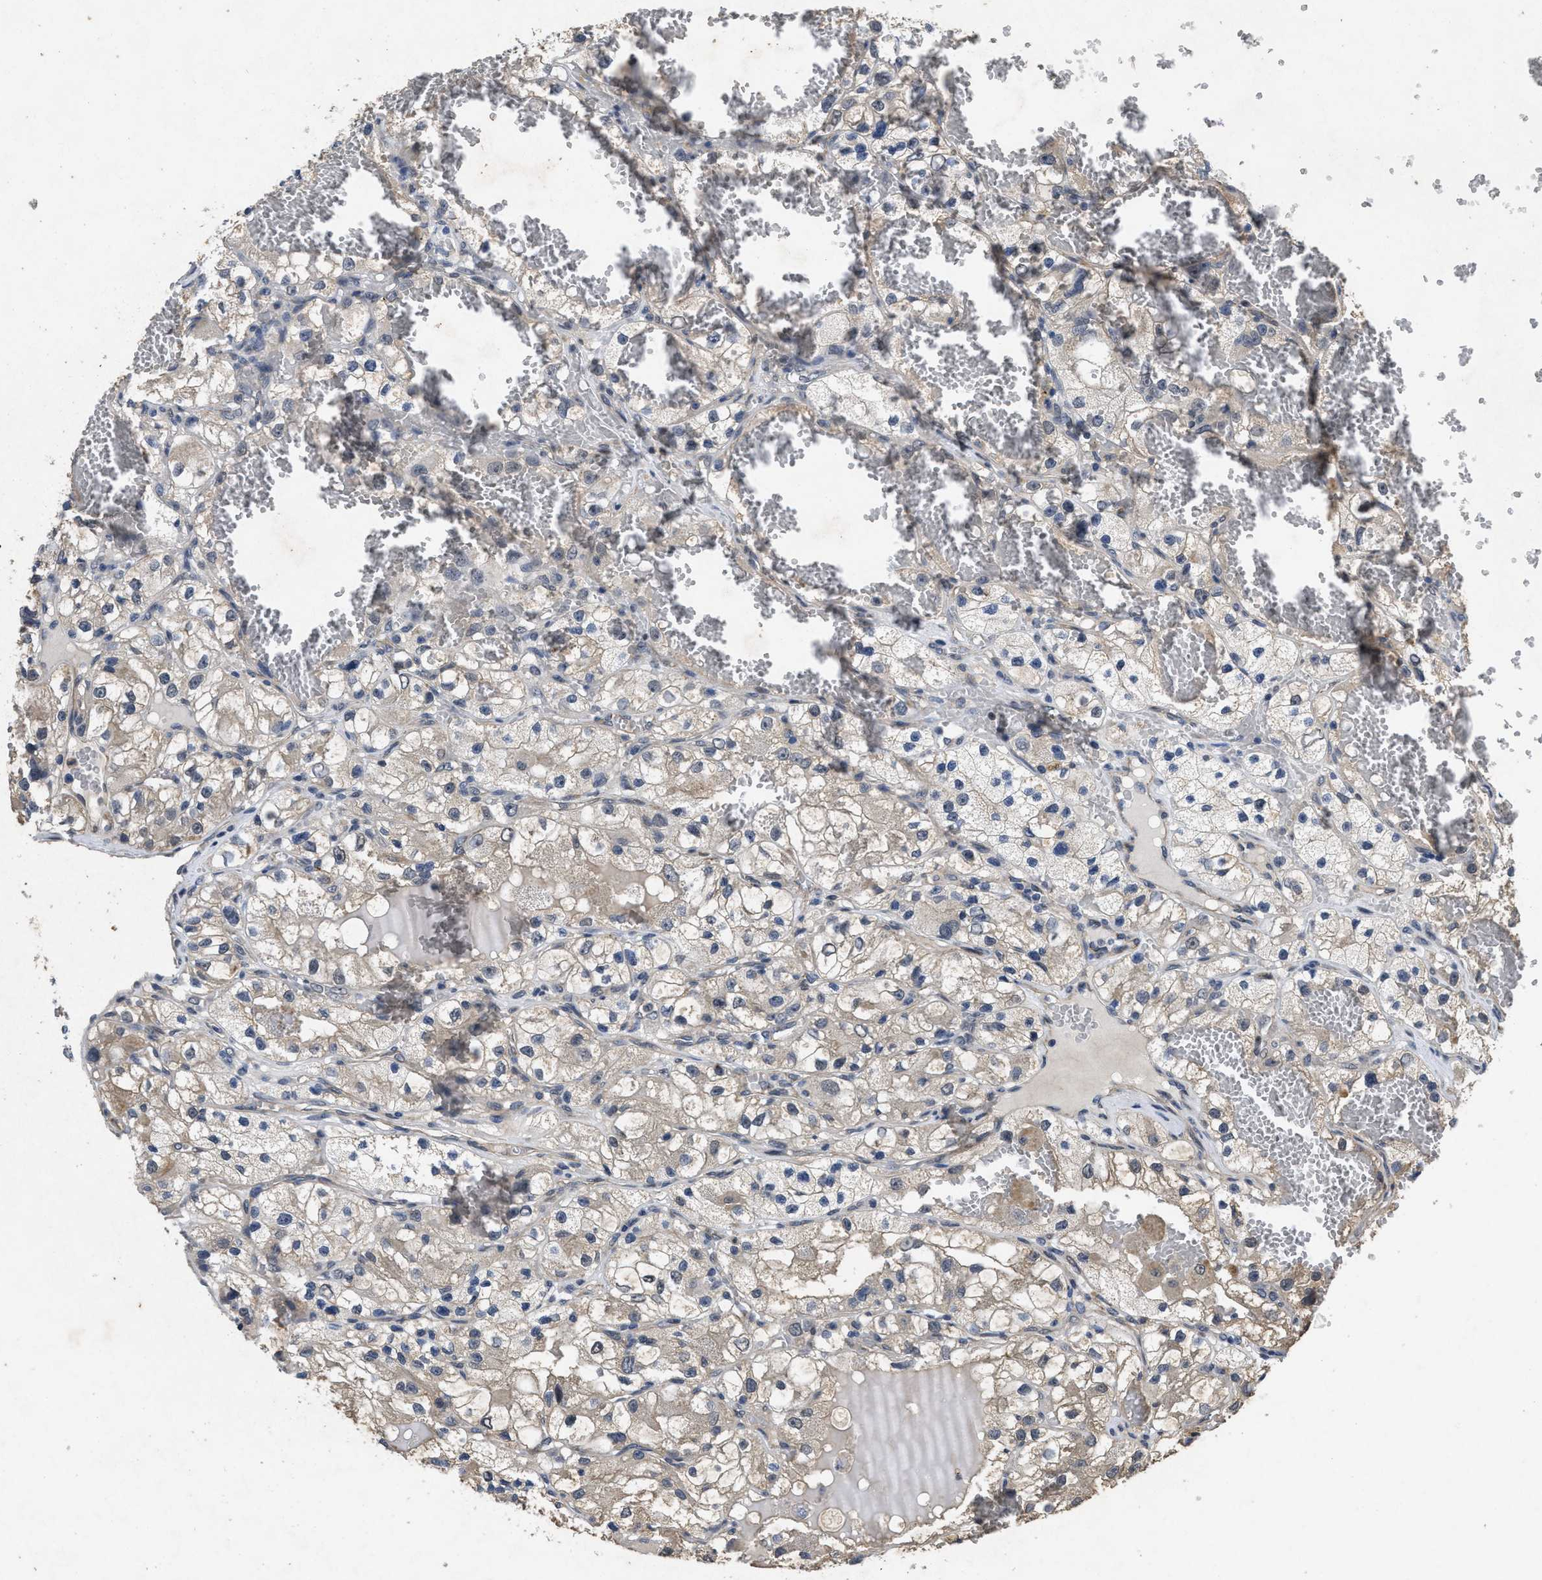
{"staining": {"intensity": "weak", "quantity": "<25%", "location": "cytoplasmic/membranous"}, "tissue": "renal cancer", "cell_type": "Tumor cells", "image_type": "cancer", "snomed": [{"axis": "morphology", "description": "Adenocarcinoma, NOS"}, {"axis": "topography", "description": "Kidney"}], "caption": "Renal adenocarcinoma was stained to show a protein in brown. There is no significant positivity in tumor cells.", "gene": "PAPOLG", "patient": {"sex": "female", "age": 57}}